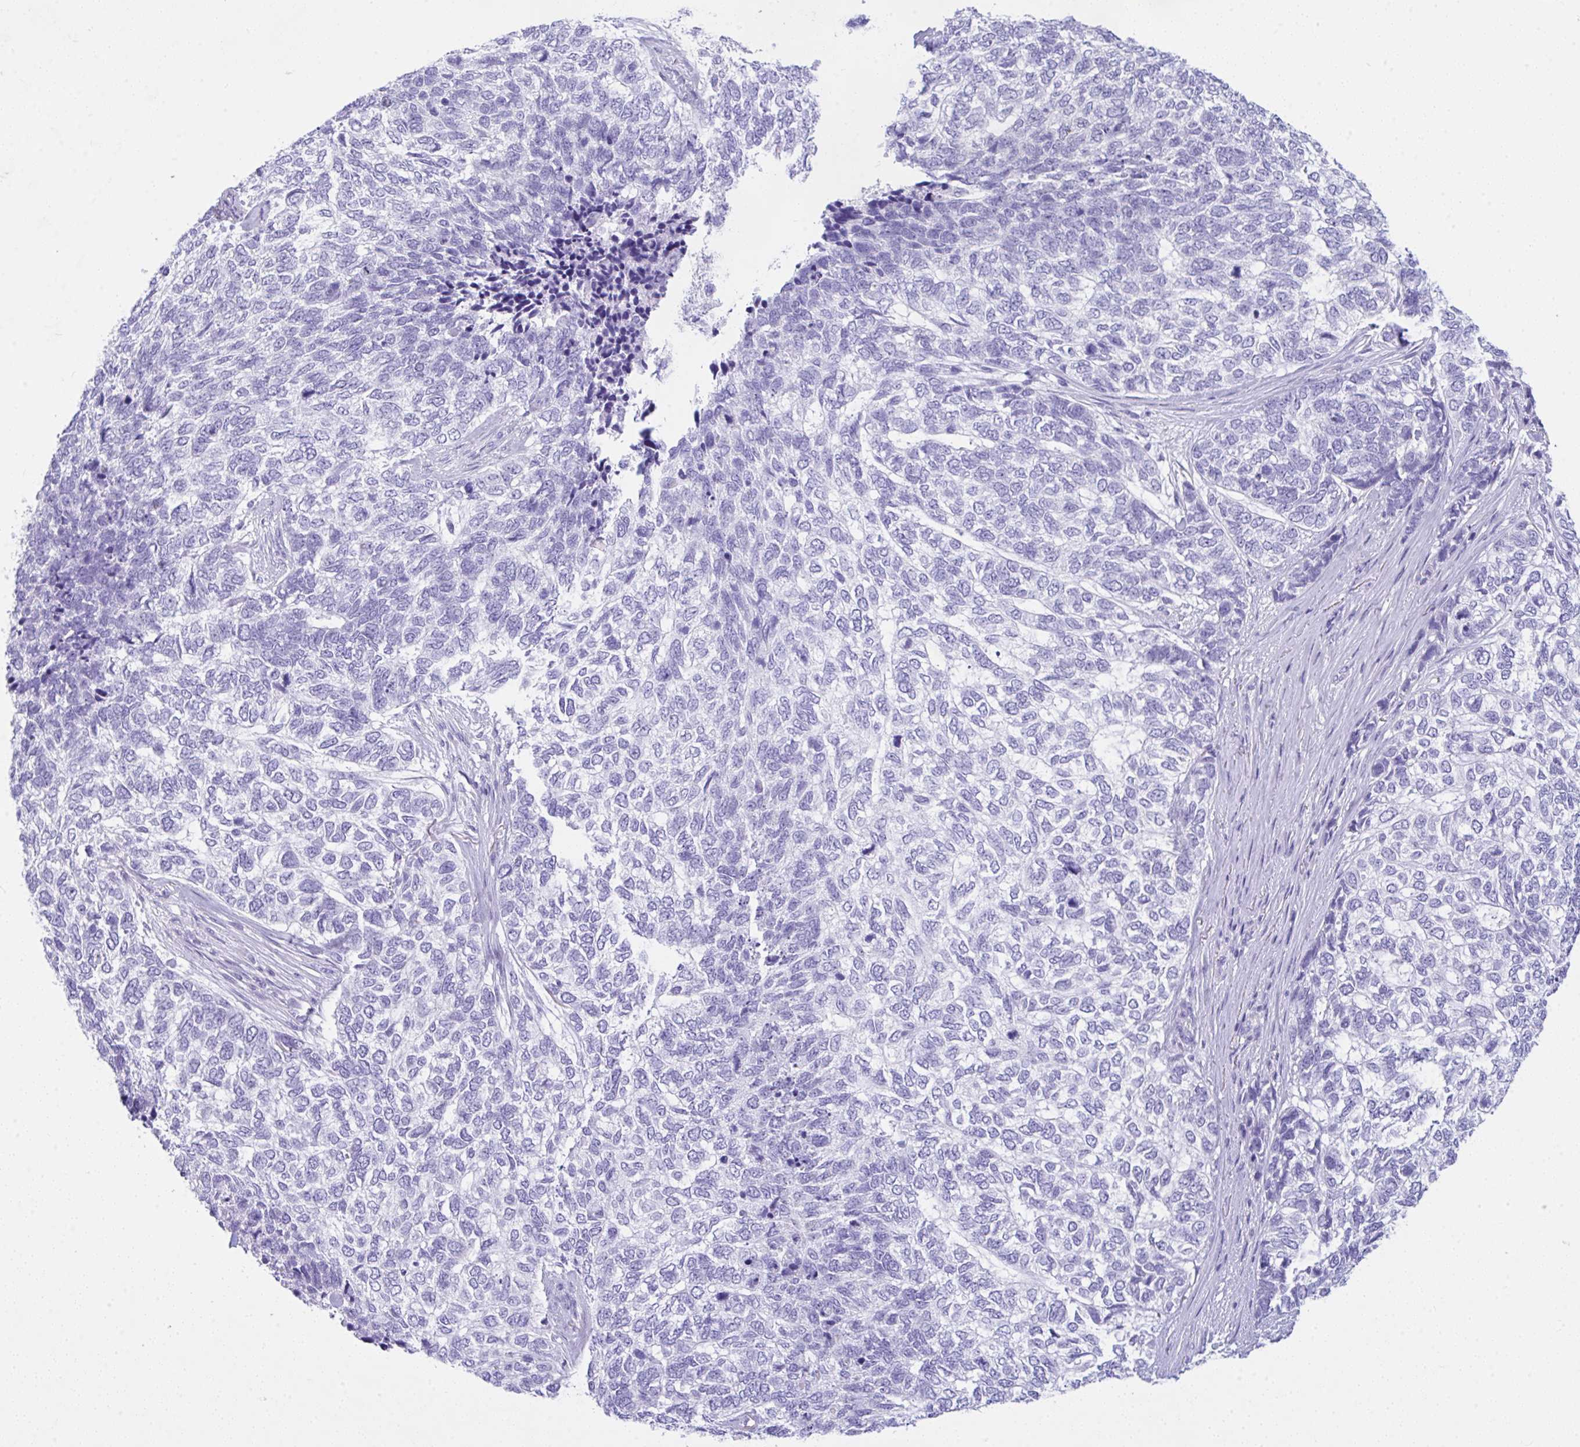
{"staining": {"intensity": "negative", "quantity": "none", "location": "none"}, "tissue": "skin cancer", "cell_type": "Tumor cells", "image_type": "cancer", "snomed": [{"axis": "morphology", "description": "Basal cell carcinoma"}, {"axis": "topography", "description": "Skin"}], "caption": "IHC image of basal cell carcinoma (skin) stained for a protein (brown), which exhibits no expression in tumor cells.", "gene": "NDUFAF8", "patient": {"sex": "female", "age": 65}}